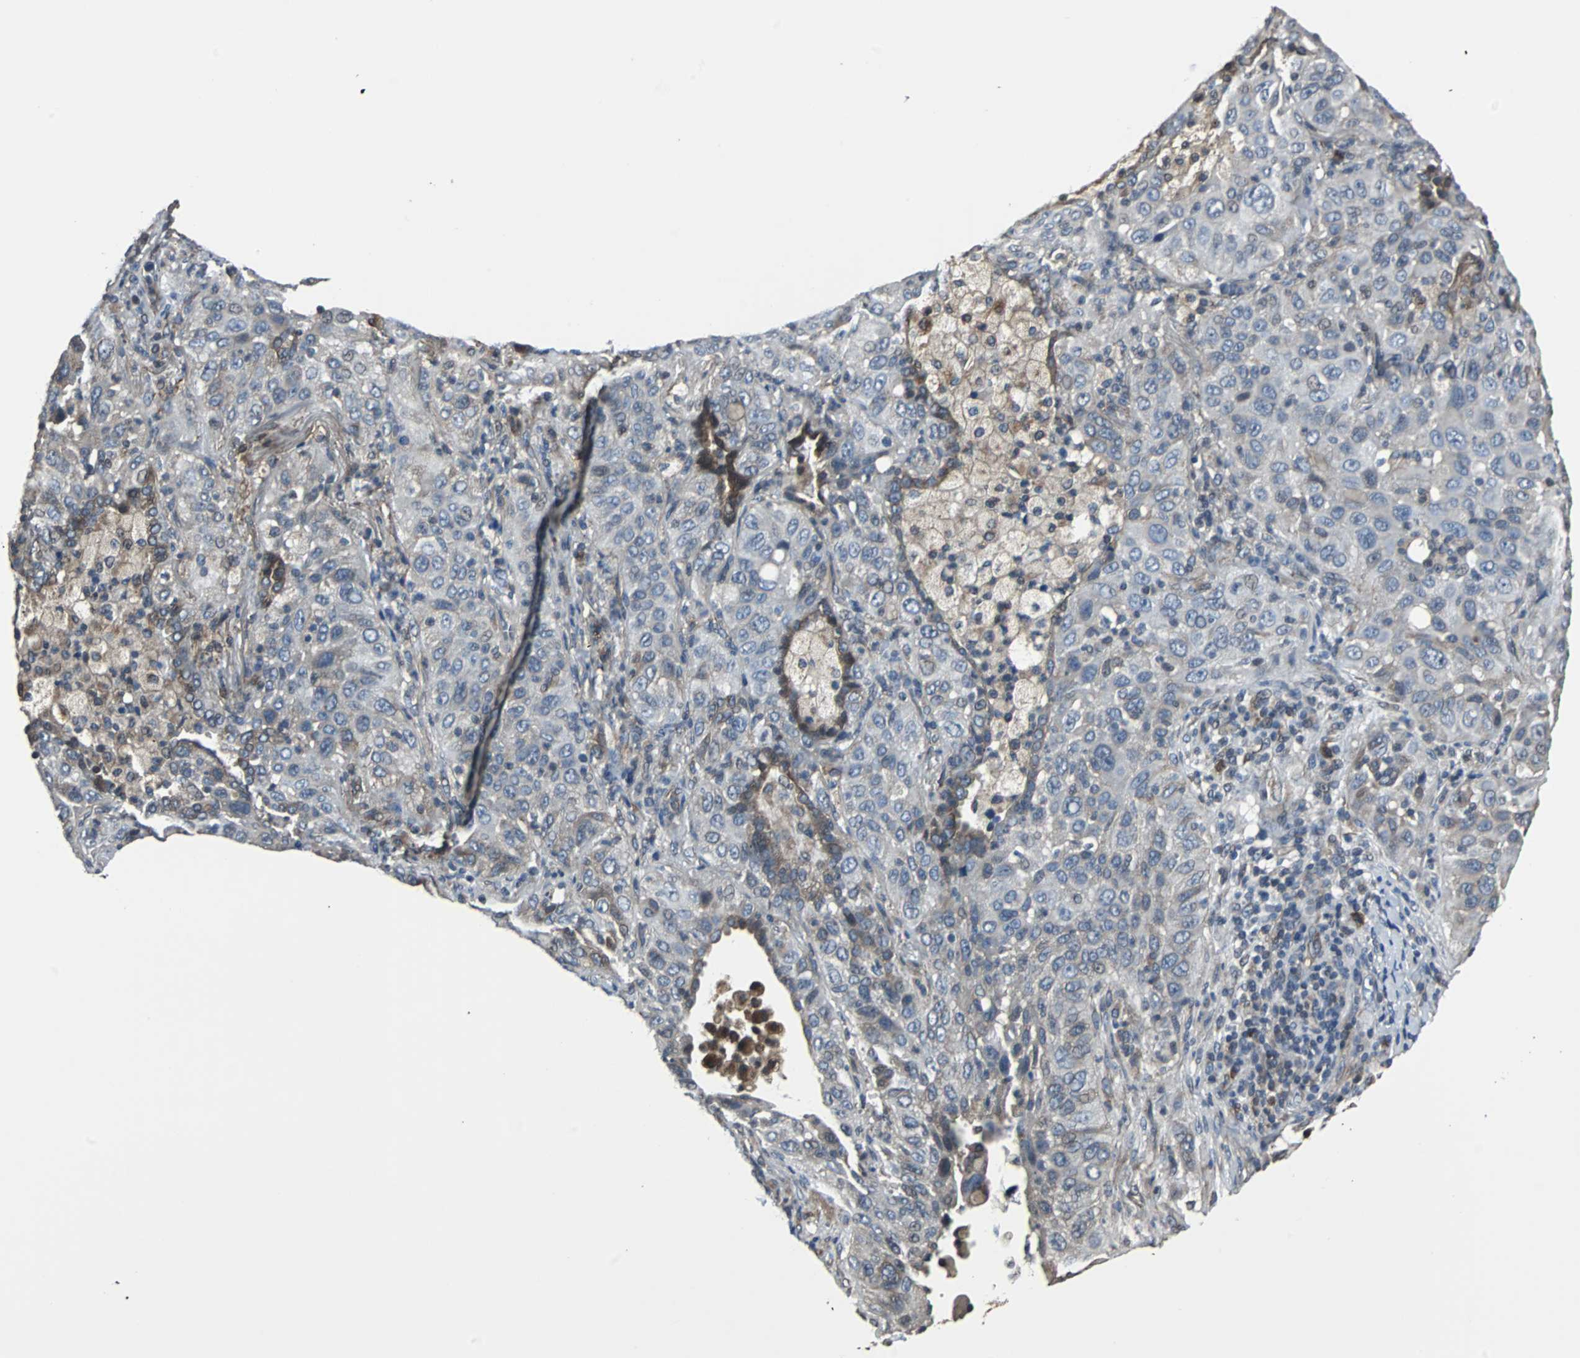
{"staining": {"intensity": "weak", "quantity": ">75%", "location": "cytoplasmic/membranous"}, "tissue": "lung cancer", "cell_type": "Tumor cells", "image_type": "cancer", "snomed": [{"axis": "morphology", "description": "Squamous cell carcinoma, NOS"}, {"axis": "topography", "description": "Lung"}], "caption": "High-magnification brightfield microscopy of lung cancer (squamous cell carcinoma) stained with DAB (brown) and counterstained with hematoxylin (blue). tumor cells exhibit weak cytoplasmic/membranous positivity is appreciated in approximately>75% of cells. (Stains: DAB in brown, nuclei in blue, Microscopy: brightfield microscopy at high magnification).", "gene": "CHP1", "patient": {"sex": "female", "age": 67}}